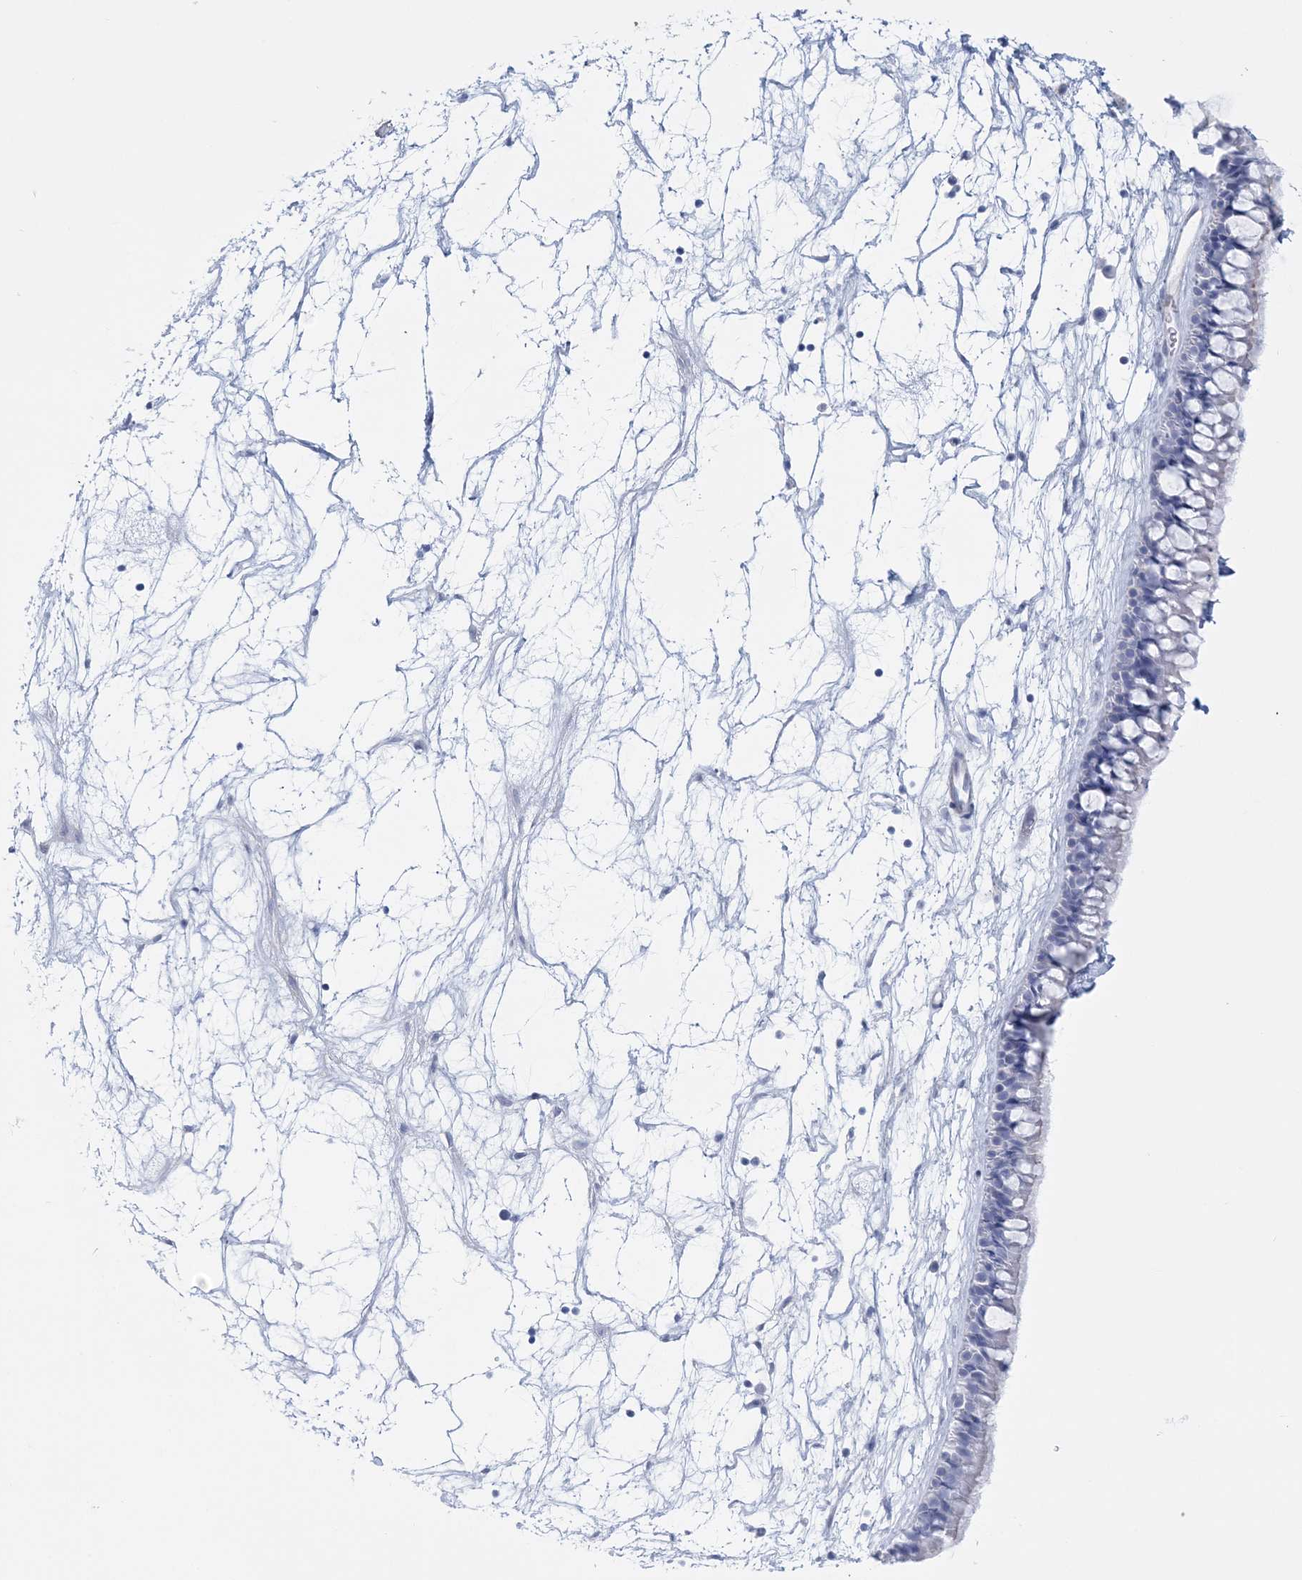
{"staining": {"intensity": "moderate", "quantity": "<25%", "location": "cytoplasmic/membranous"}, "tissue": "nasopharynx", "cell_type": "Respiratory epithelial cells", "image_type": "normal", "snomed": [{"axis": "morphology", "description": "Normal tissue, NOS"}, {"axis": "topography", "description": "Nasopharynx"}], "caption": "Respiratory epithelial cells exhibit low levels of moderate cytoplasmic/membranous staining in approximately <25% of cells in normal human nasopharynx. (DAB = brown stain, brightfield microscopy at high magnification).", "gene": "C11orf21", "patient": {"sex": "male", "age": 64}}